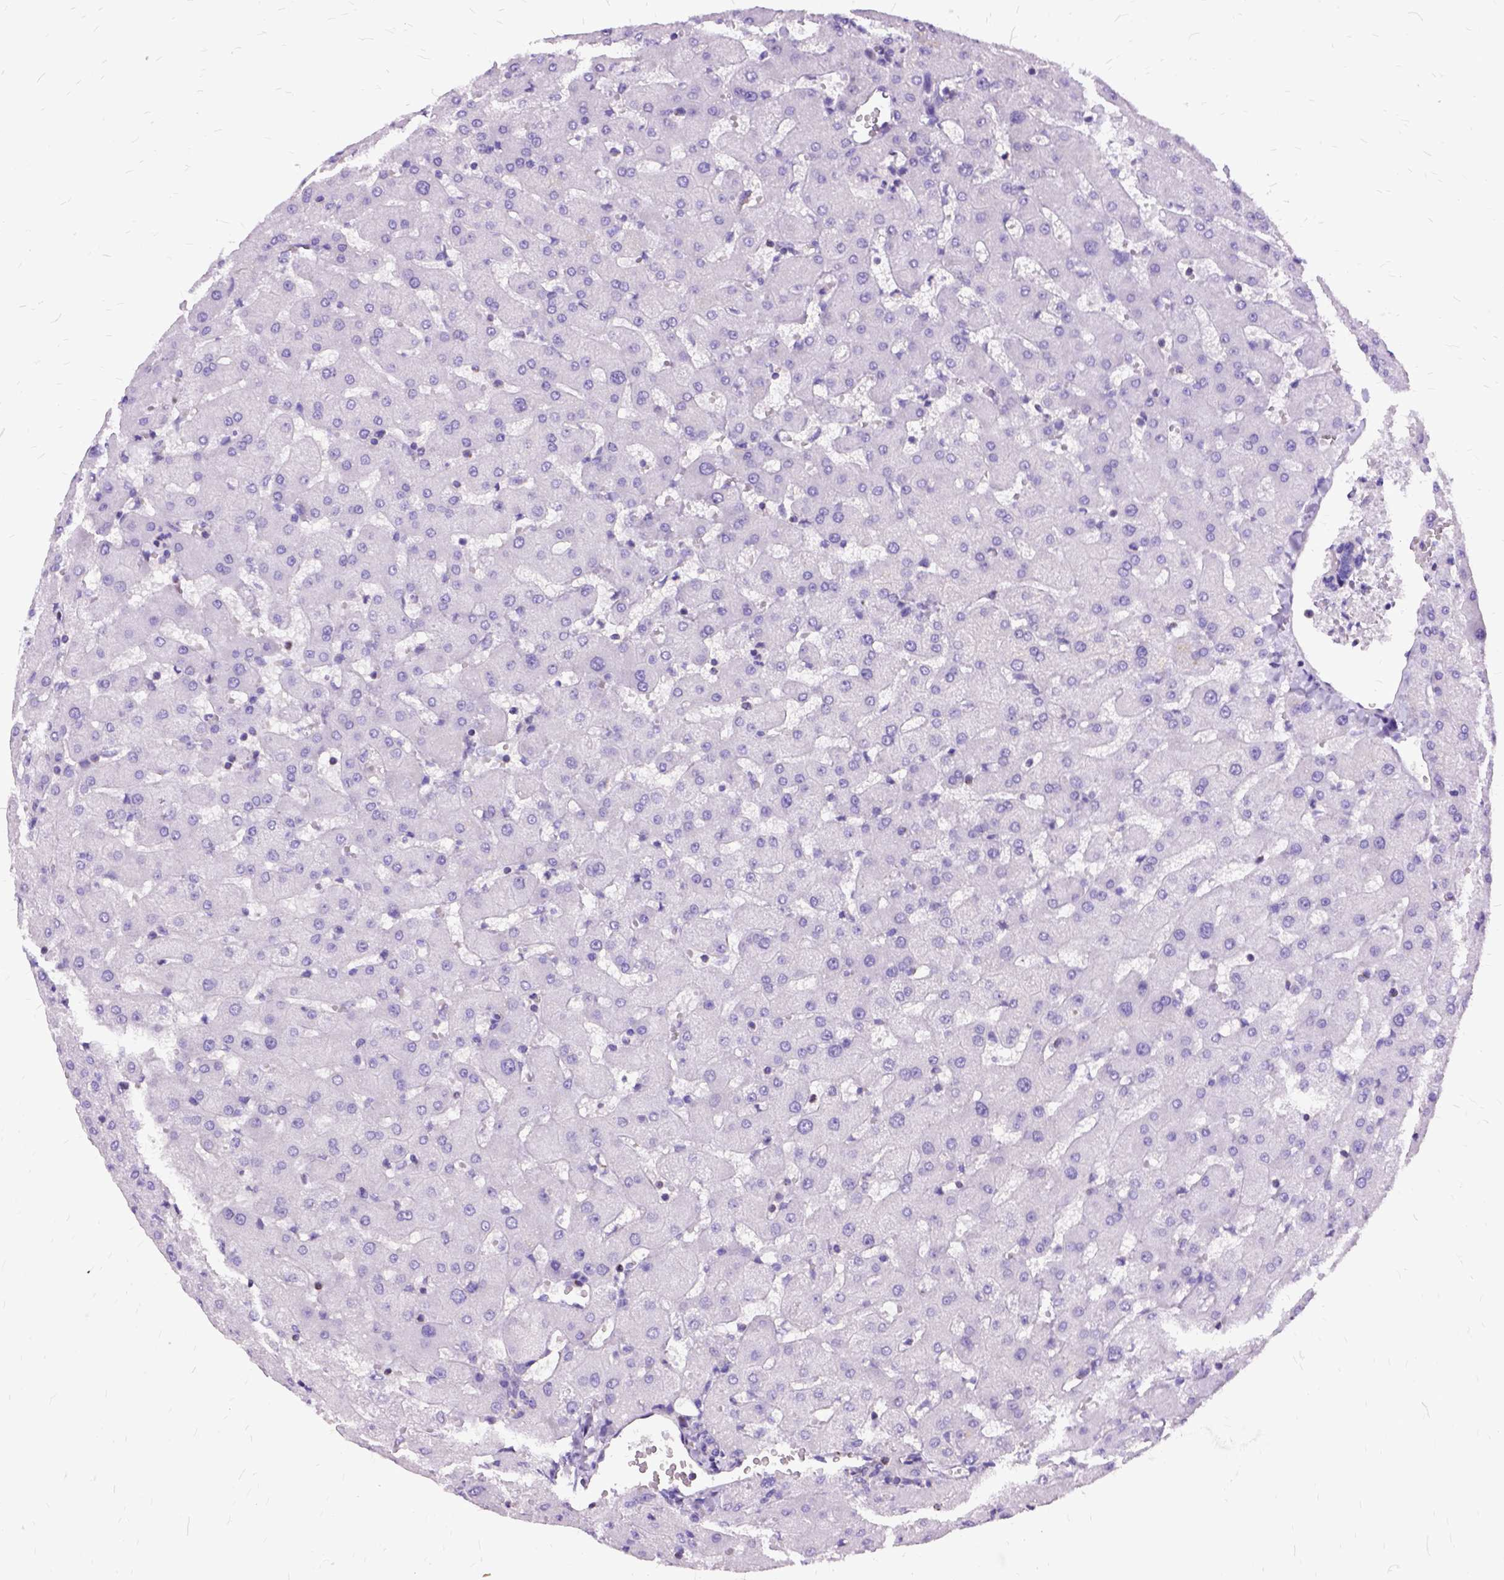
{"staining": {"intensity": "negative", "quantity": "none", "location": "none"}, "tissue": "liver", "cell_type": "Cholangiocytes", "image_type": "normal", "snomed": [{"axis": "morphology", "description": "Normal tissue, NOS"}, {"axis": "topography", "description": "Liver"}], "caption": "Immunohistochemistry (IHC) image of benign liver stained for a protein (brown), which reveals no expression in cholangiocytes. (DAB (3,3'-diaminobenzidine) immunohistochemistry (IHC) with hematoxylin counter stain).", "gene": "OXCT1", "patient": {"sex": "female", "age": 63}}